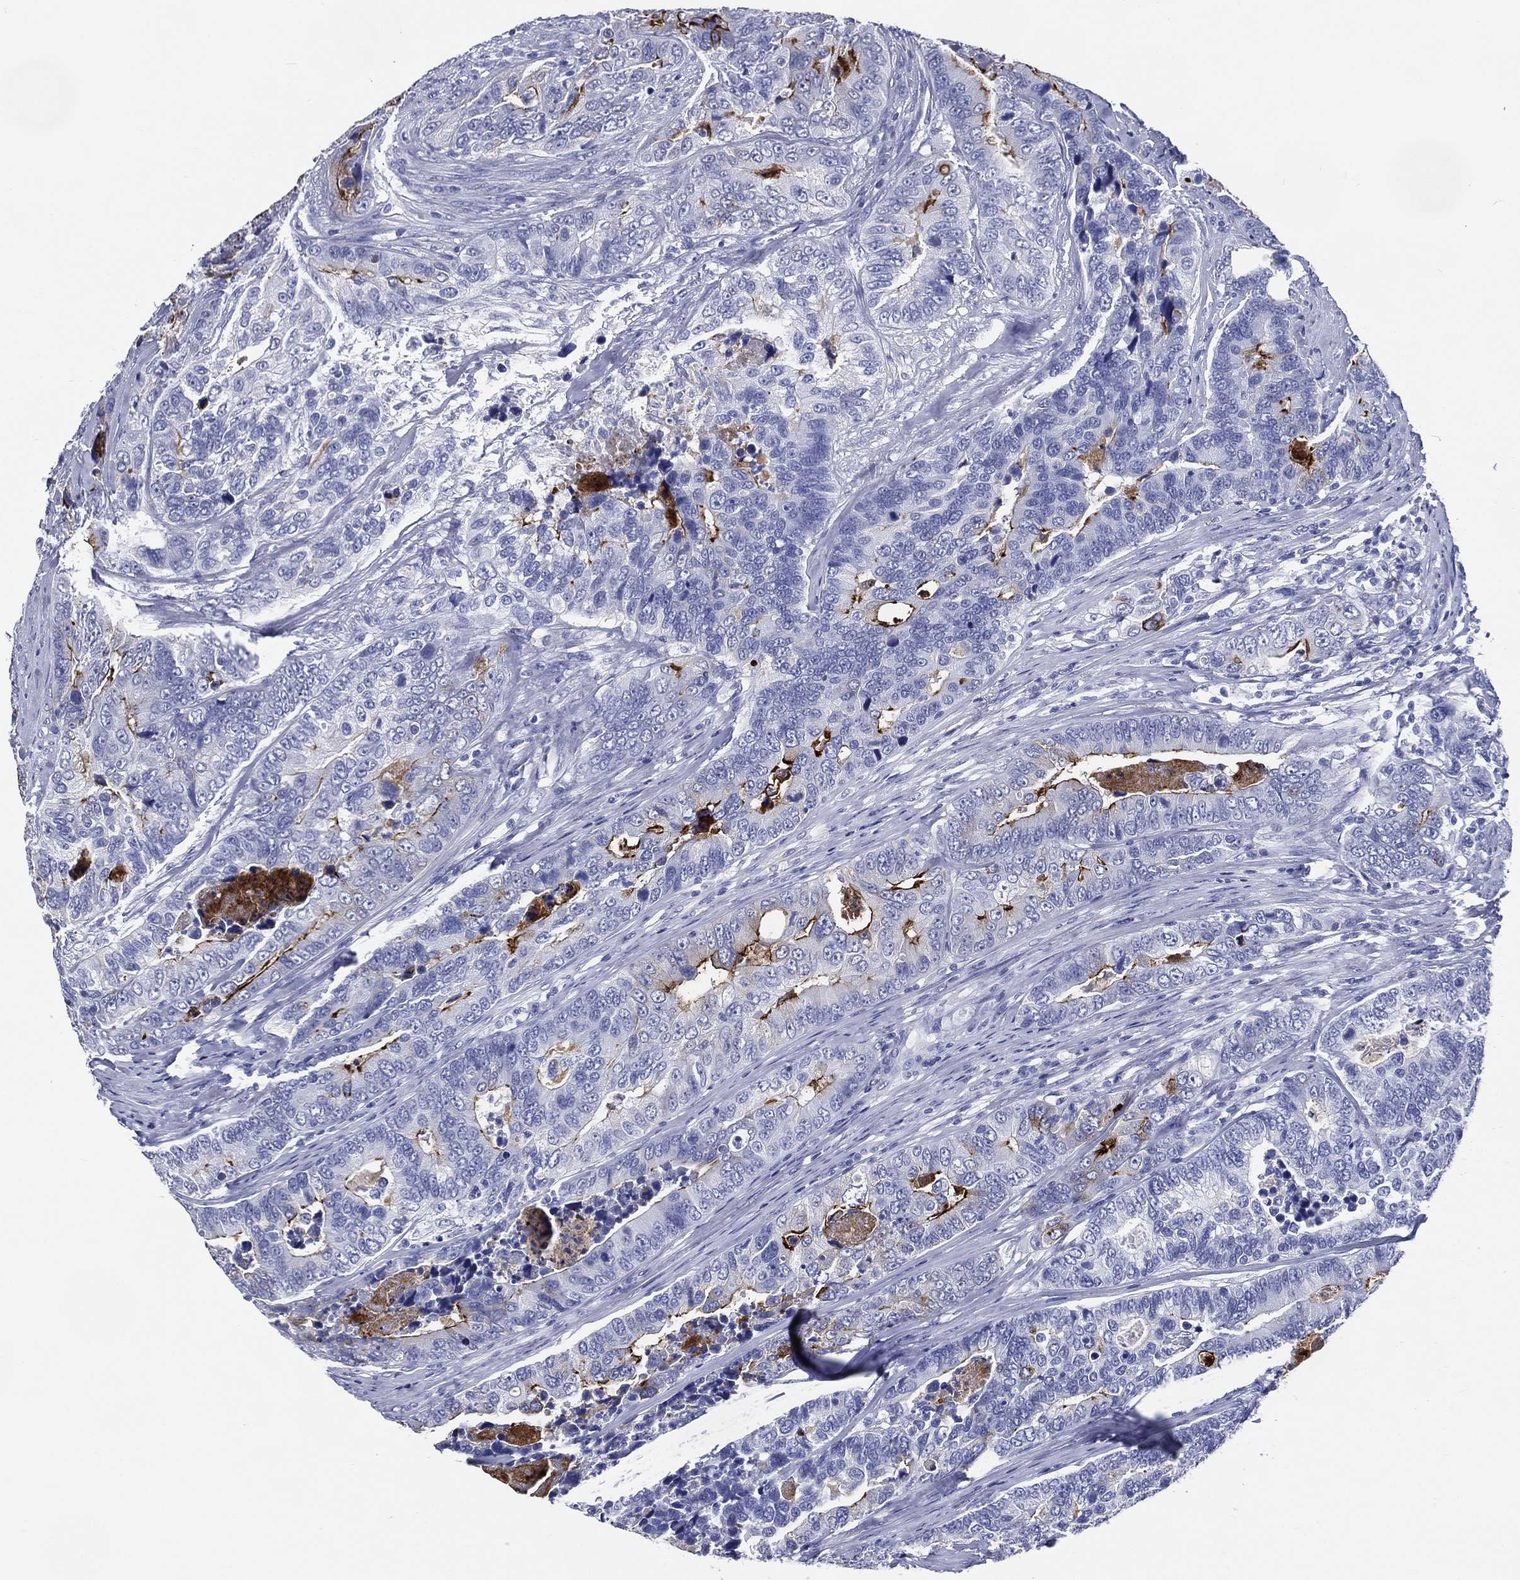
{"staining": {"intensity": "strong", "quantity": "<25%", "location": "cytoplasmic/membranous"}, "tissue": "colorectal cancer", "cell_type": "Tumor cells", "image_type": "cancer", "snomed": [{"axis": "morphology", "description": "Adenocarcinoma, NOS"}, {"axis": "topography", "description": "Colon"}], "caption": "Brown immunohistochemical staining in human colorectal cancer (adenocarcinoma) displays strong cytoplasmic/membranous staining in about <25% of tumor cells.", "gene": "ACE2", "patient": {"sex": "female", "age": 72}}